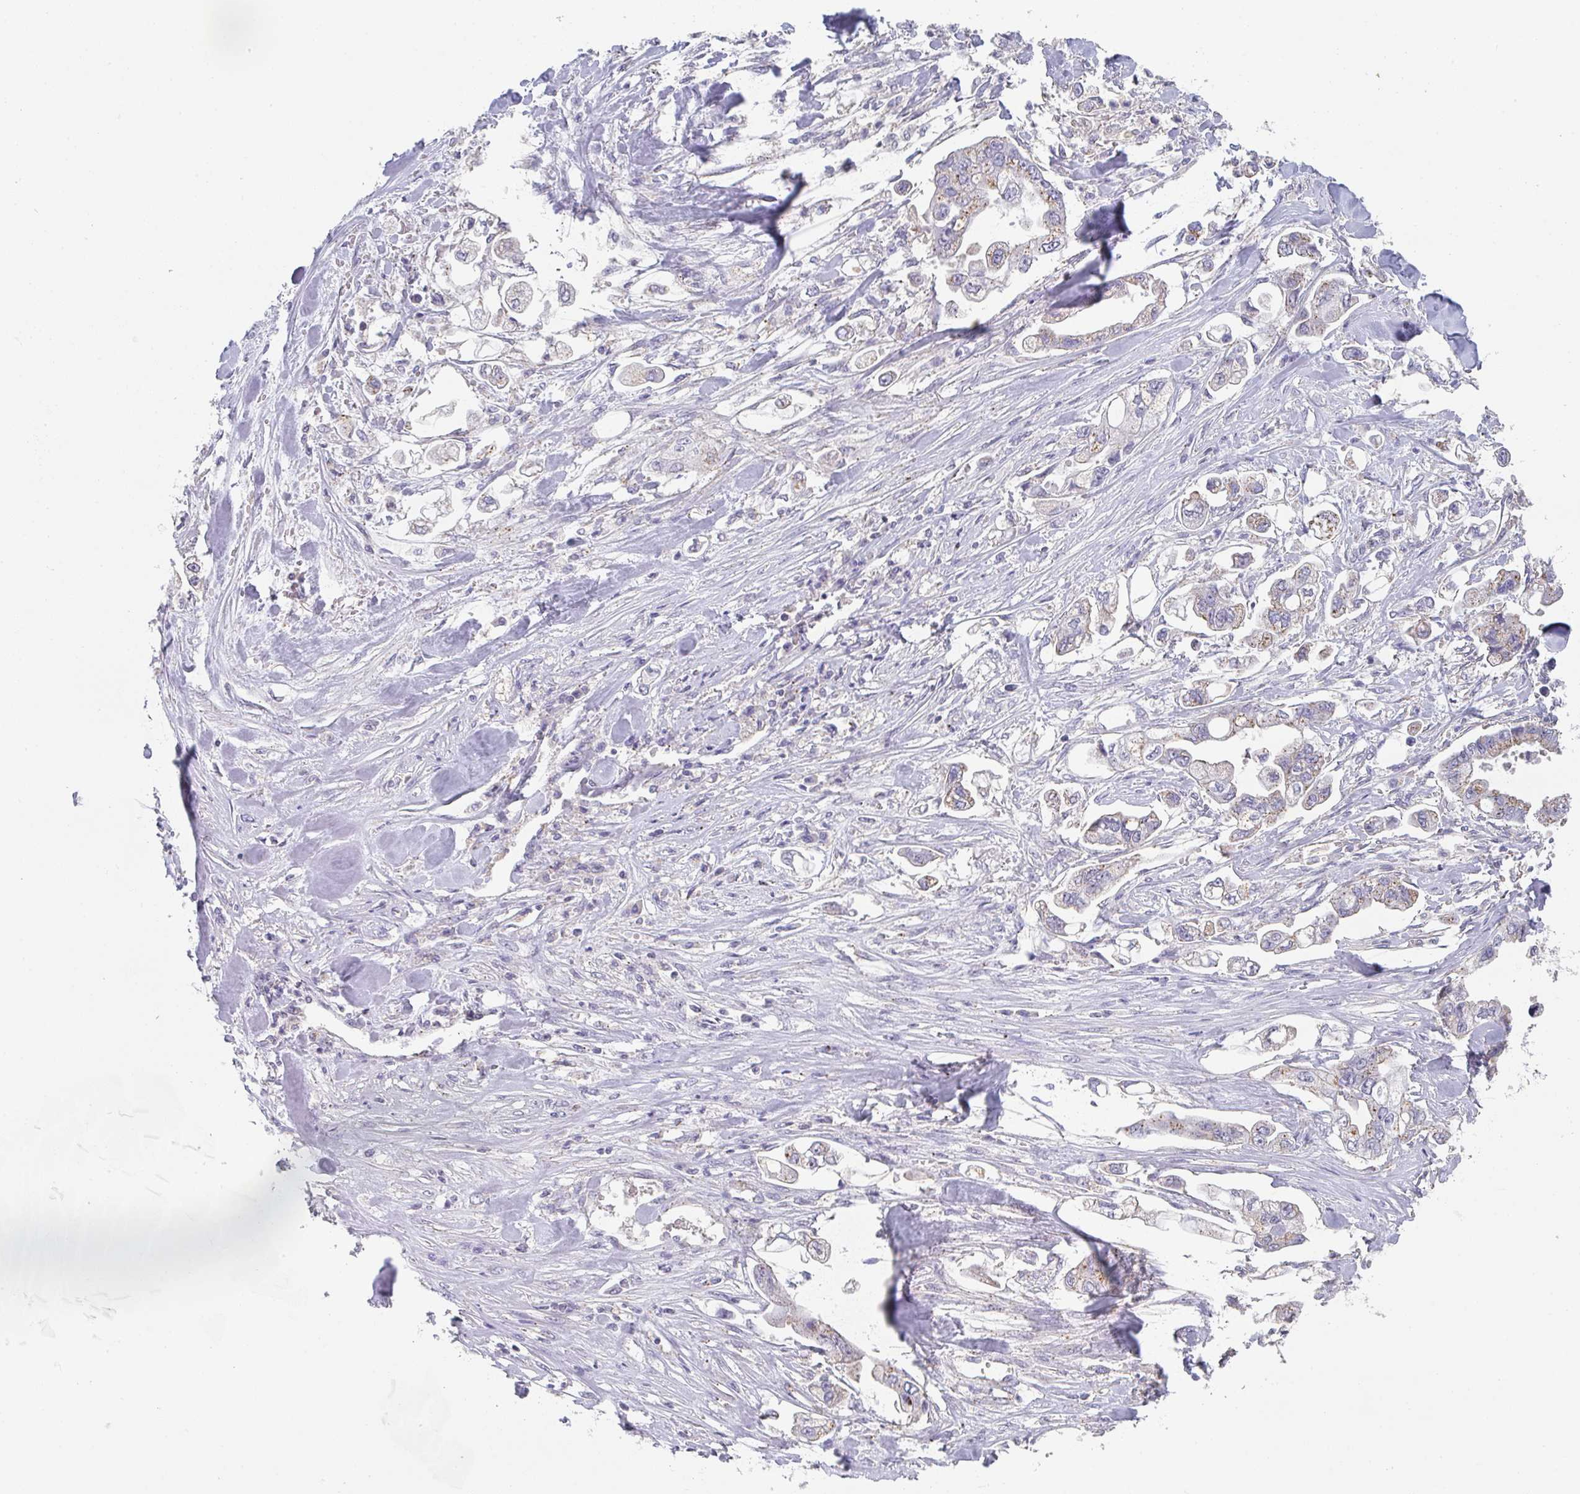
{"staining": {"intensity": "moderate", "quantity": "<25%", "location": "cytoplasmic/membranous"}, "tissue": "stomach cancer", "cell_type": "Tumor cells", "image_type": "cancer", "snomed": [{"axis": "morphology", "description": "Adenocarcinoma, NOS"}, {"axis": "topography", "description": "Stomach"}], "caption": "Stomach adenocarcinoma stained with a protein marker exhibits moderate staining in tumor cells.", "gene": "CHMP5", "patient": {"sex": "male", "age": 62}}